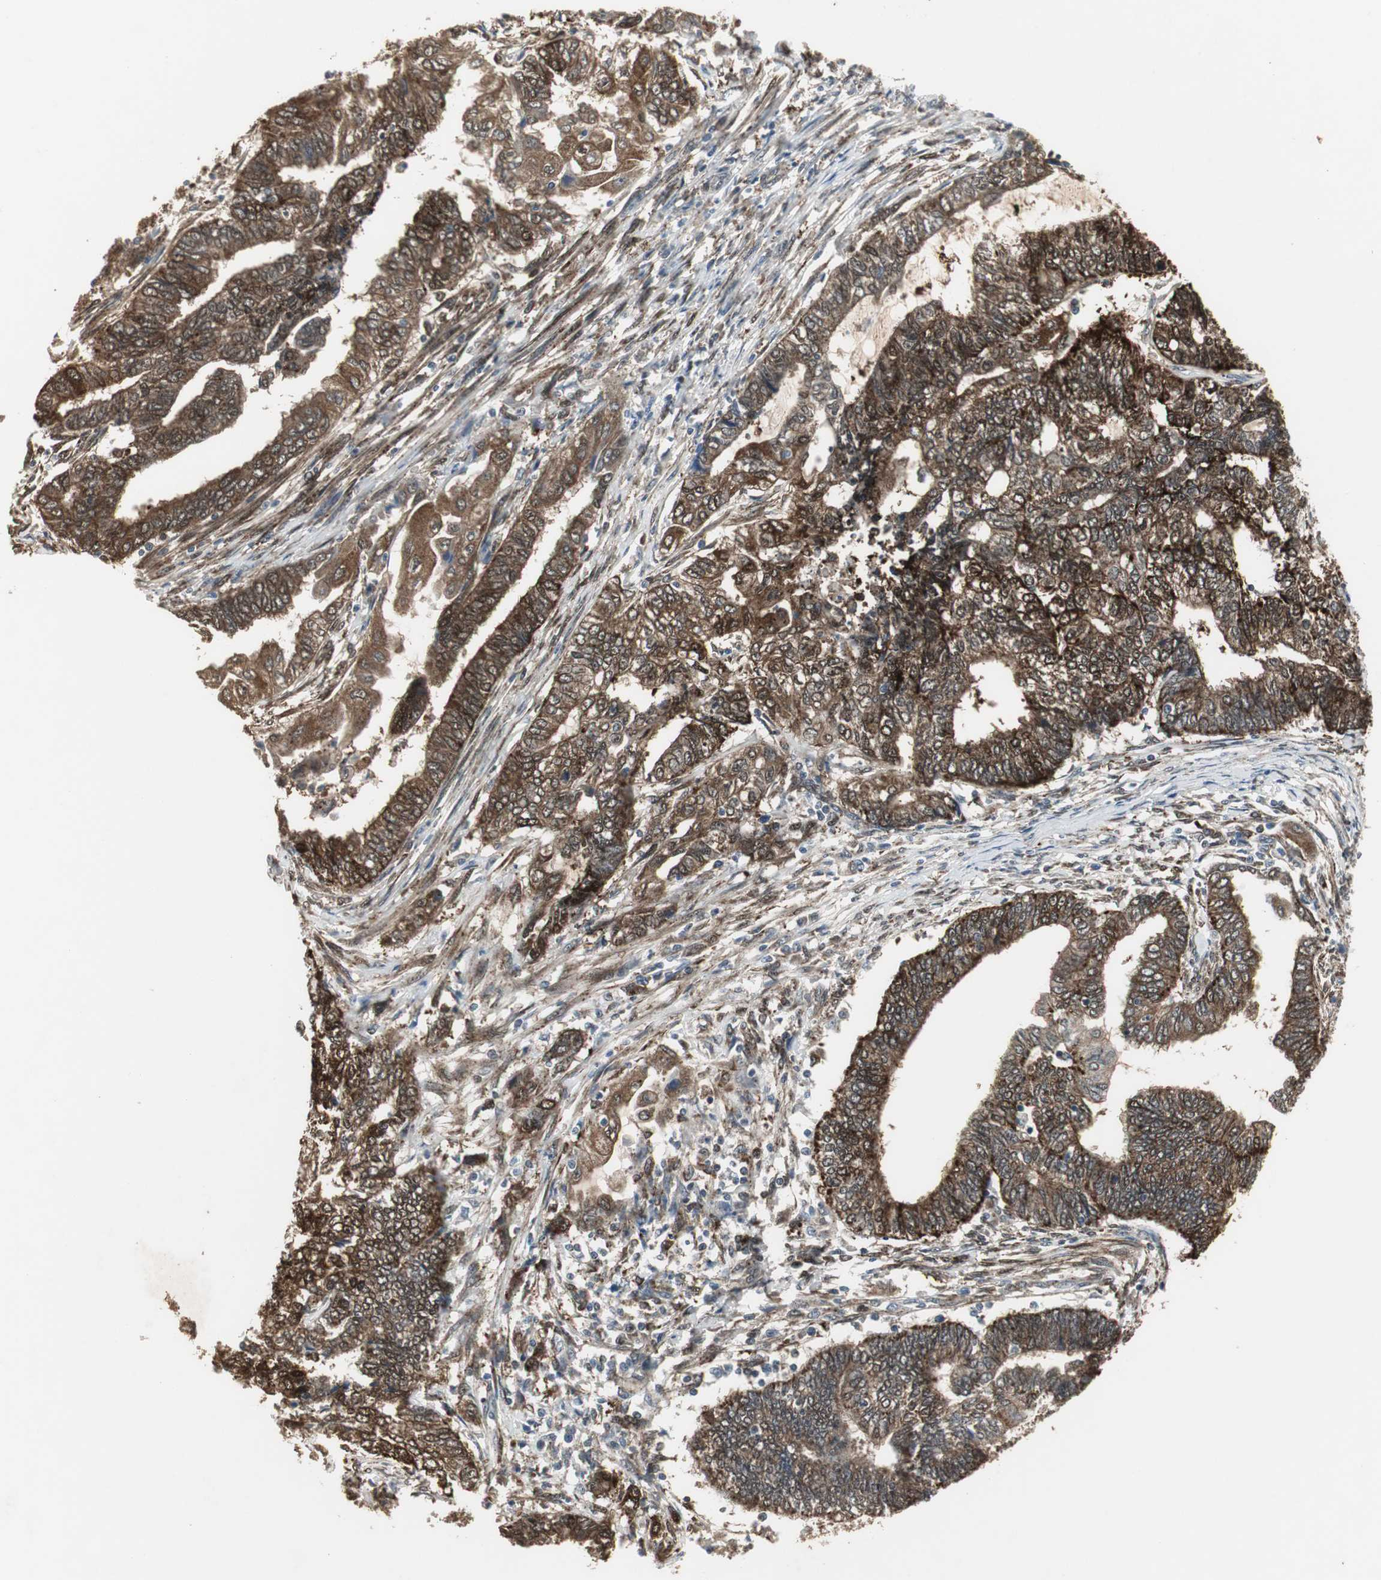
{"staining": {"intensity": "strong", "quantity": ">75%", "location": "cytoplasmic/membranous,nuclear"}, "tissue": "endometrial cancer", "cell_type": "Tumor cells", "image_type": "cancer", "snomed": [{"axis": "morphology", "description": "Adenocarcinoma, NOS"}, {"axis": "topography", "description": "Uterus"}, {"axis": "topography", "description": "Endometrium"}], "caption": "Endometrial adenocarcinoma stained with a protein marker displays strong staining in tumor cells.", "gene": "PLIN3", "patient": {"sex": "female", "age": 70}}